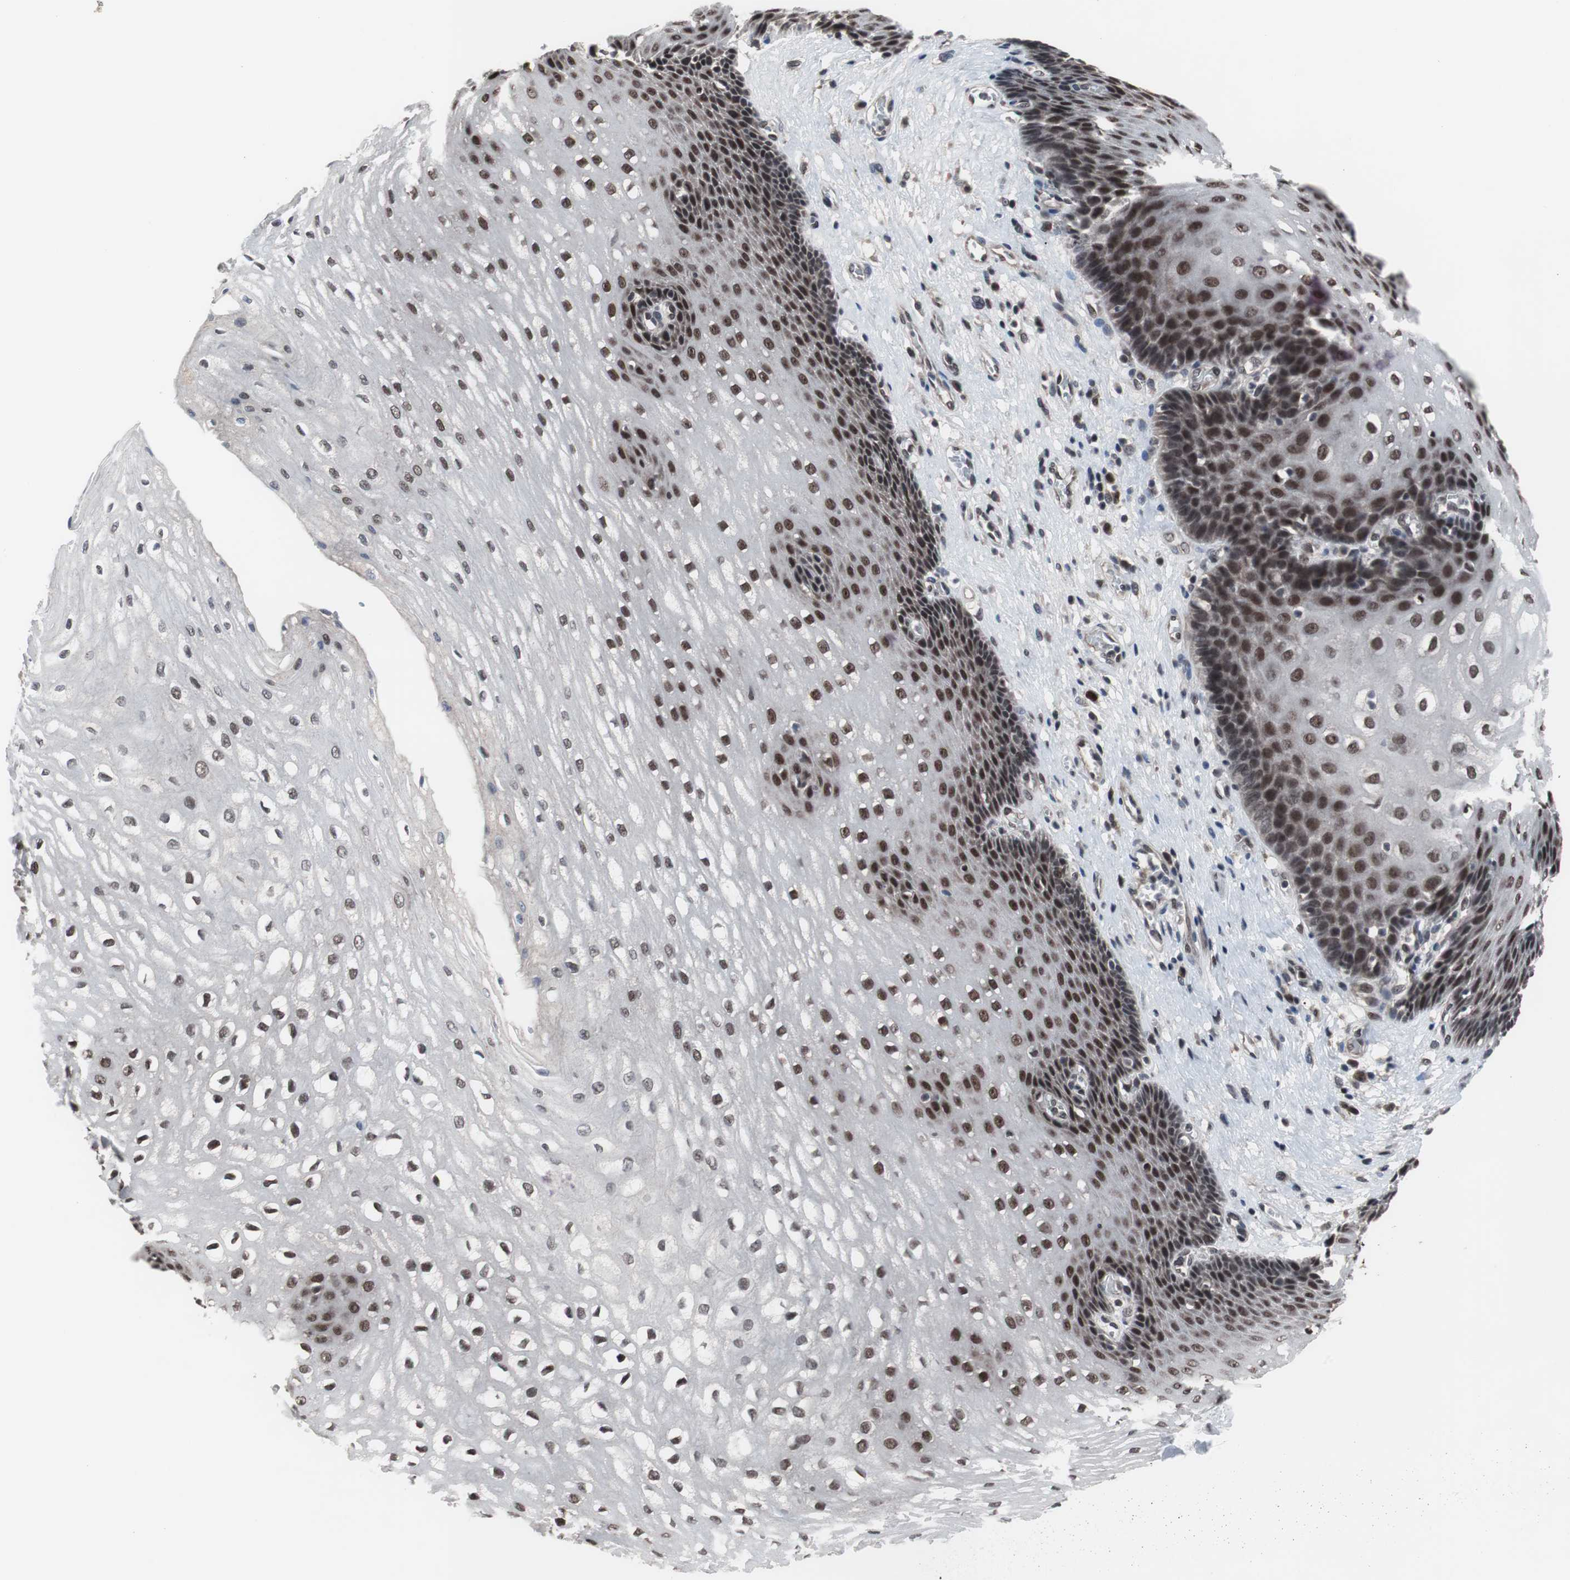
{"staining": {"intensity": "strong", "quantity": "25%-75%", "location": "nuclear"}, "tissue": "esophagus", "cell_type": "Squamous epithelial cells", "image_type": "normal", "snomed": [{"axis": "morphology", "description": "Normal tissue, NOS"}, {"axis": "topography", "description": "Esophagus"}], "caption": "High-power microscopy captured an immunohistochemistry (IHC) image of benign esophagus, revealing strong nuclear expression in approximately 25%-75% of squamous epithelial cells.", "gene": "GTF2F2", "patient": {"sex": "male", "age": 48}}